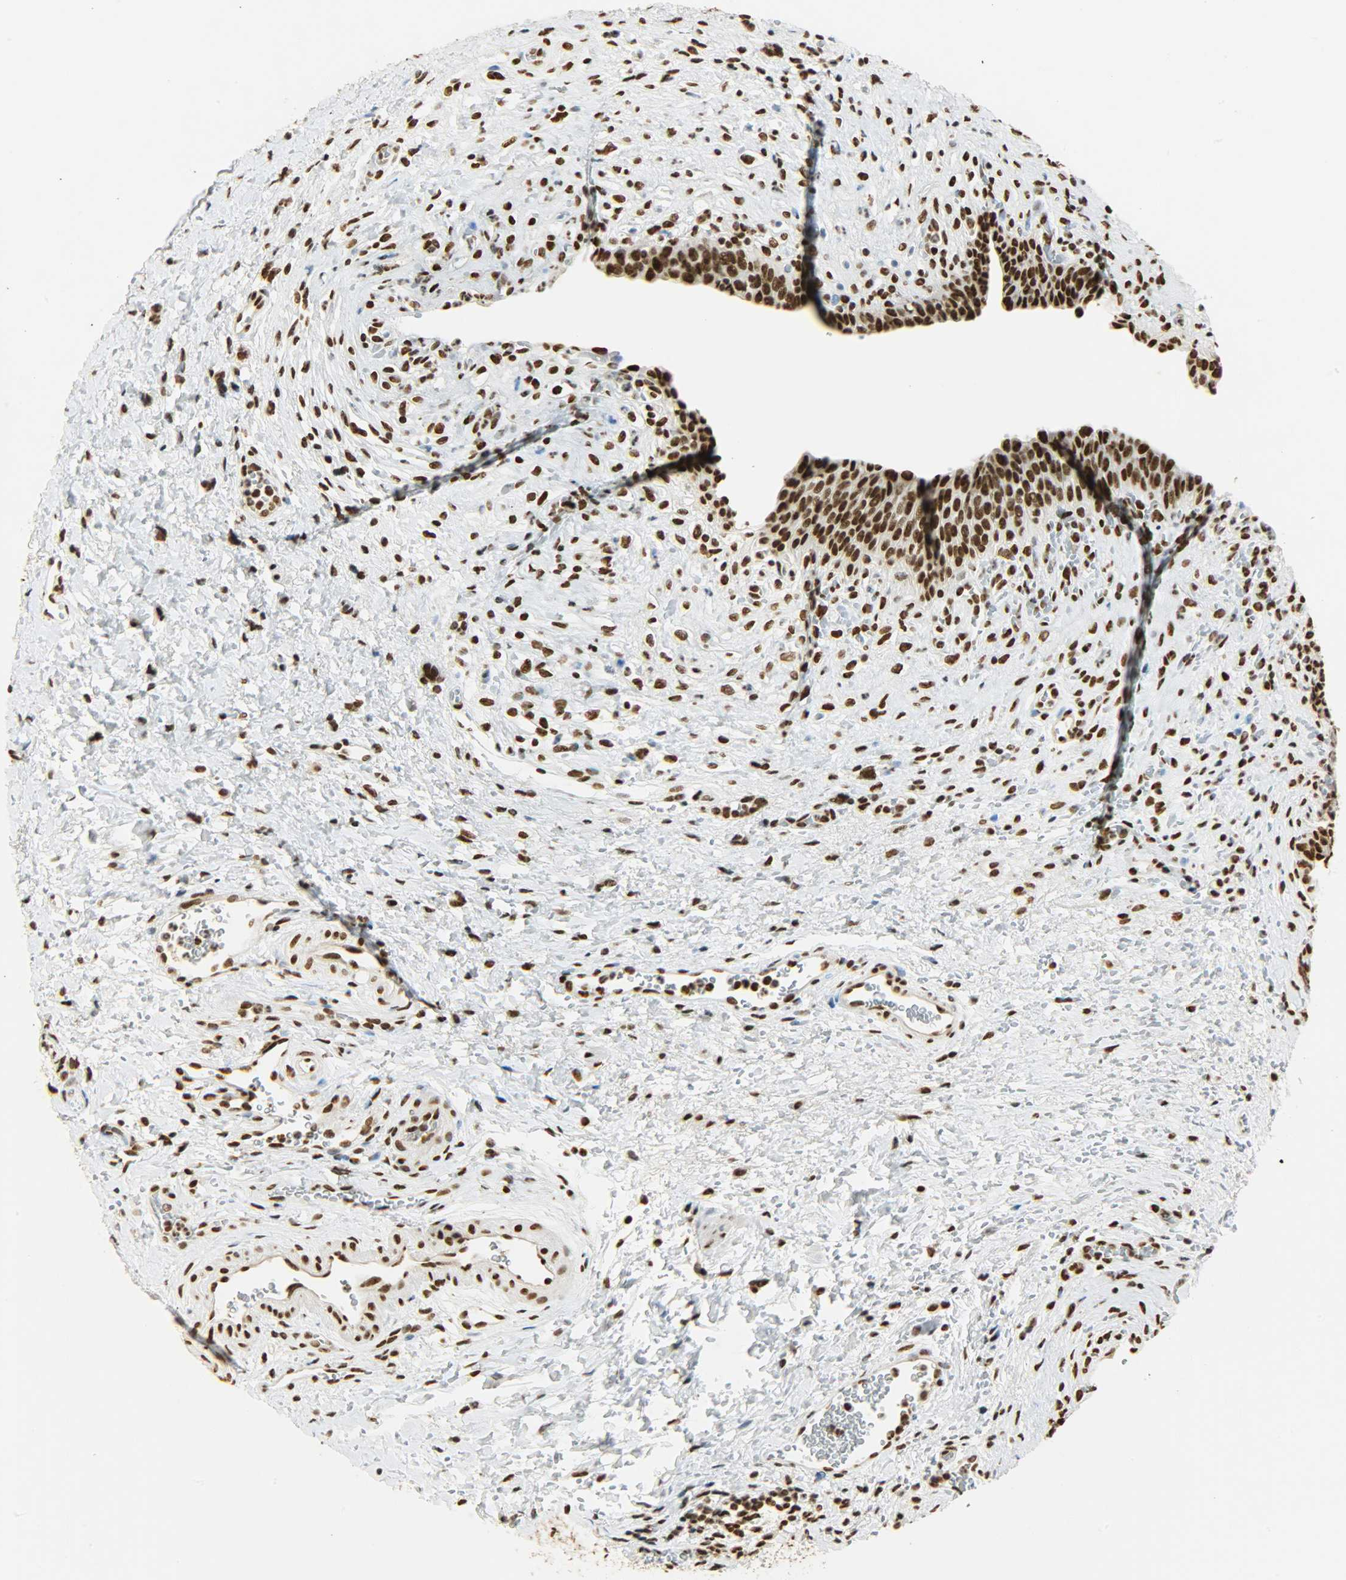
{"staining": {"intensity": "strong", "quantity": ">75%", "location": "nuclear"}, "tissue": "urinary bladder", "cell_type": "Urothelial cells", "image_type": "normal", "snomed": [{"axis": "morphology", "description": "Normal tissue, NOS"}, {"axis": "morphology", "description": "Dysplasia, NOS"}, {"axis": "topography", "description": "Urinary bladder"}], "caption": "Immunohistochemistry (IHC) of normal human urinary bladder demonstrates high levels of strong nuclear positivity in approximately >75% of urothelial cells.", "gene": "KHDRBS1", "patient": {"sex": "male", "age": 35}}